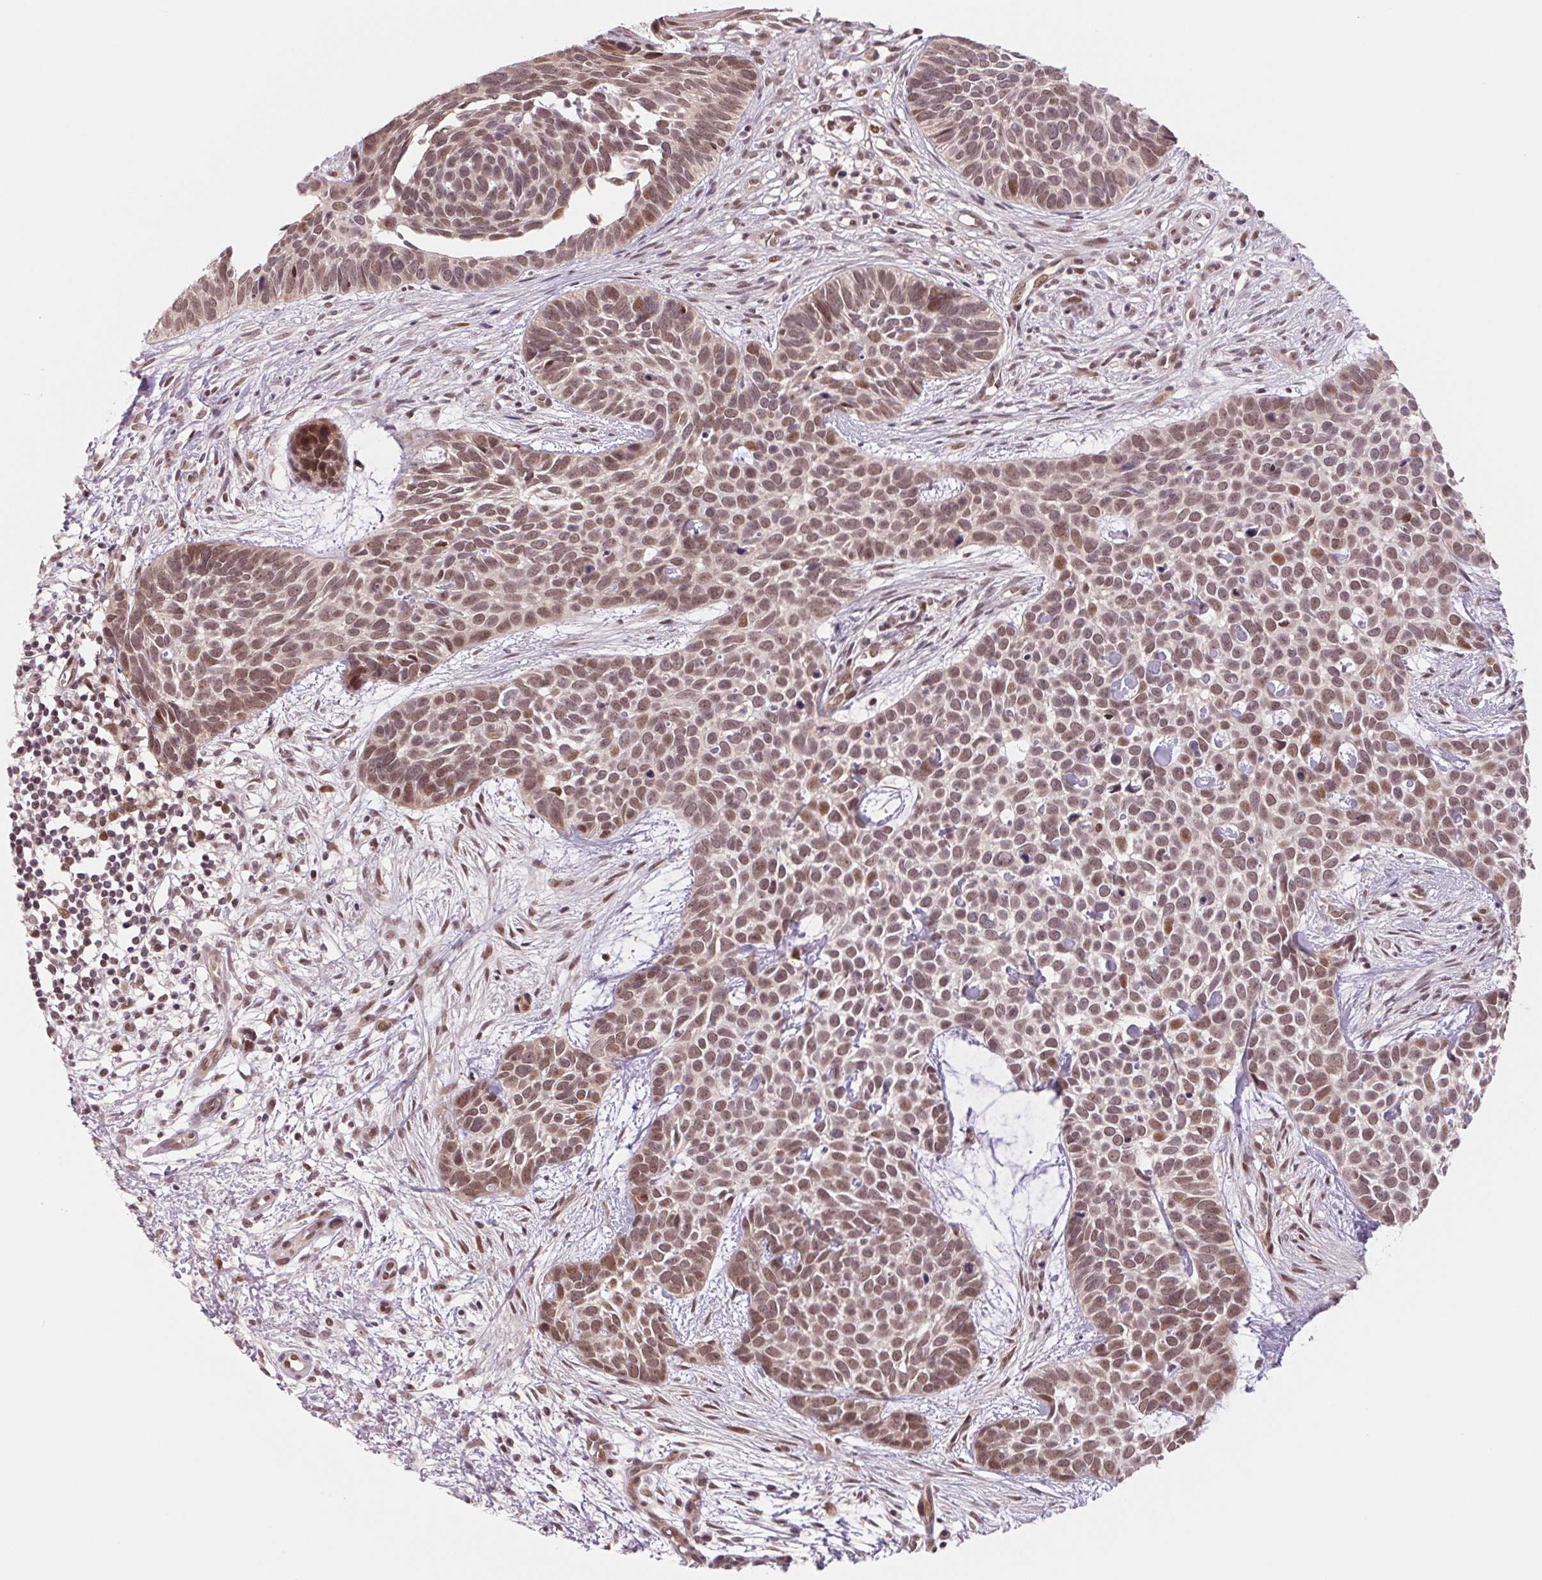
{"staining": {"intensity": "weak", "quantity": ">75%", "location": "nuclear"}, "tissue": "skin cancer", "cell_type": "Tumor cells", "image_type": "cancer", "snomed": [{"axis": "morphology", "description": "Basal cell carcinoma"}, {"axis": "topography", "description": "Skin"}], "caption": "Protein analysis of skin basal cell carcinoma tissue demonstrates weak nuclear expression in about >75% of tumor cells. (DAB IHC, brown staining for protein, blue staining for nuclei).", "gene": "DNAJB6", "patient": {"sex": "male", "age": 69}}